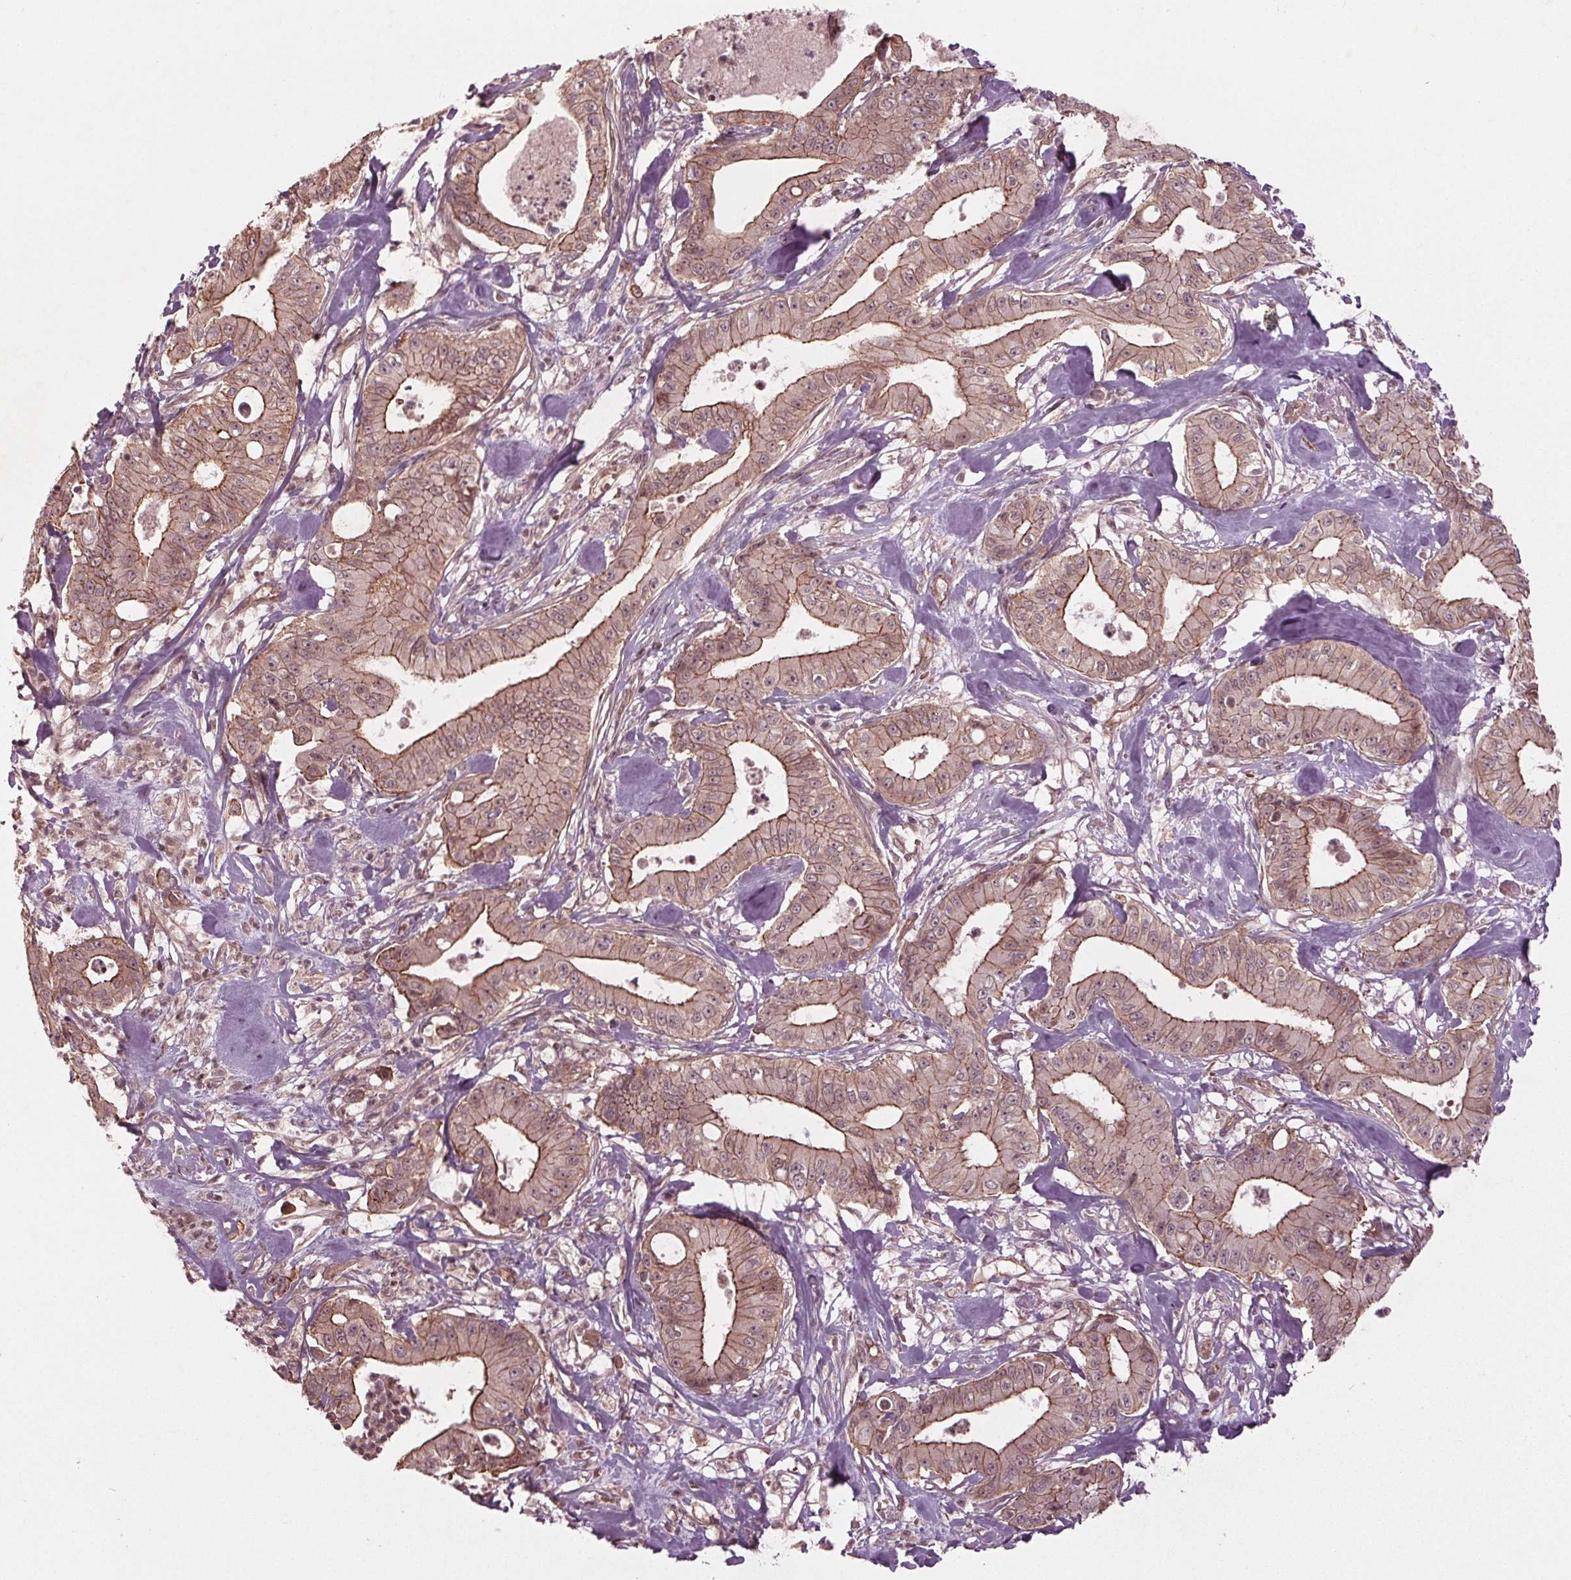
{"staining": {"intensity": "moderate", "quantity": ">75%", "location": "cytoplasmic/membranous"}, "tissue": "pancreatic cancer", "cell_type": "Tumor cells", "image_type": "cancer", "snomed": [{"axis": "morphology", "description": "Adenocarcinoma, NOS"}, {"axis": "topography", "description": "Pancreas"}], "caption": "Immunohistochemical staining of human pancreatic cancer (adenocarcinoma) reveals moderate cytoplasmic/membranous protein staining in about >75% of tumor cells.", "gene": "BTBD1", "patient": {"sex": "male", "age": 71}}